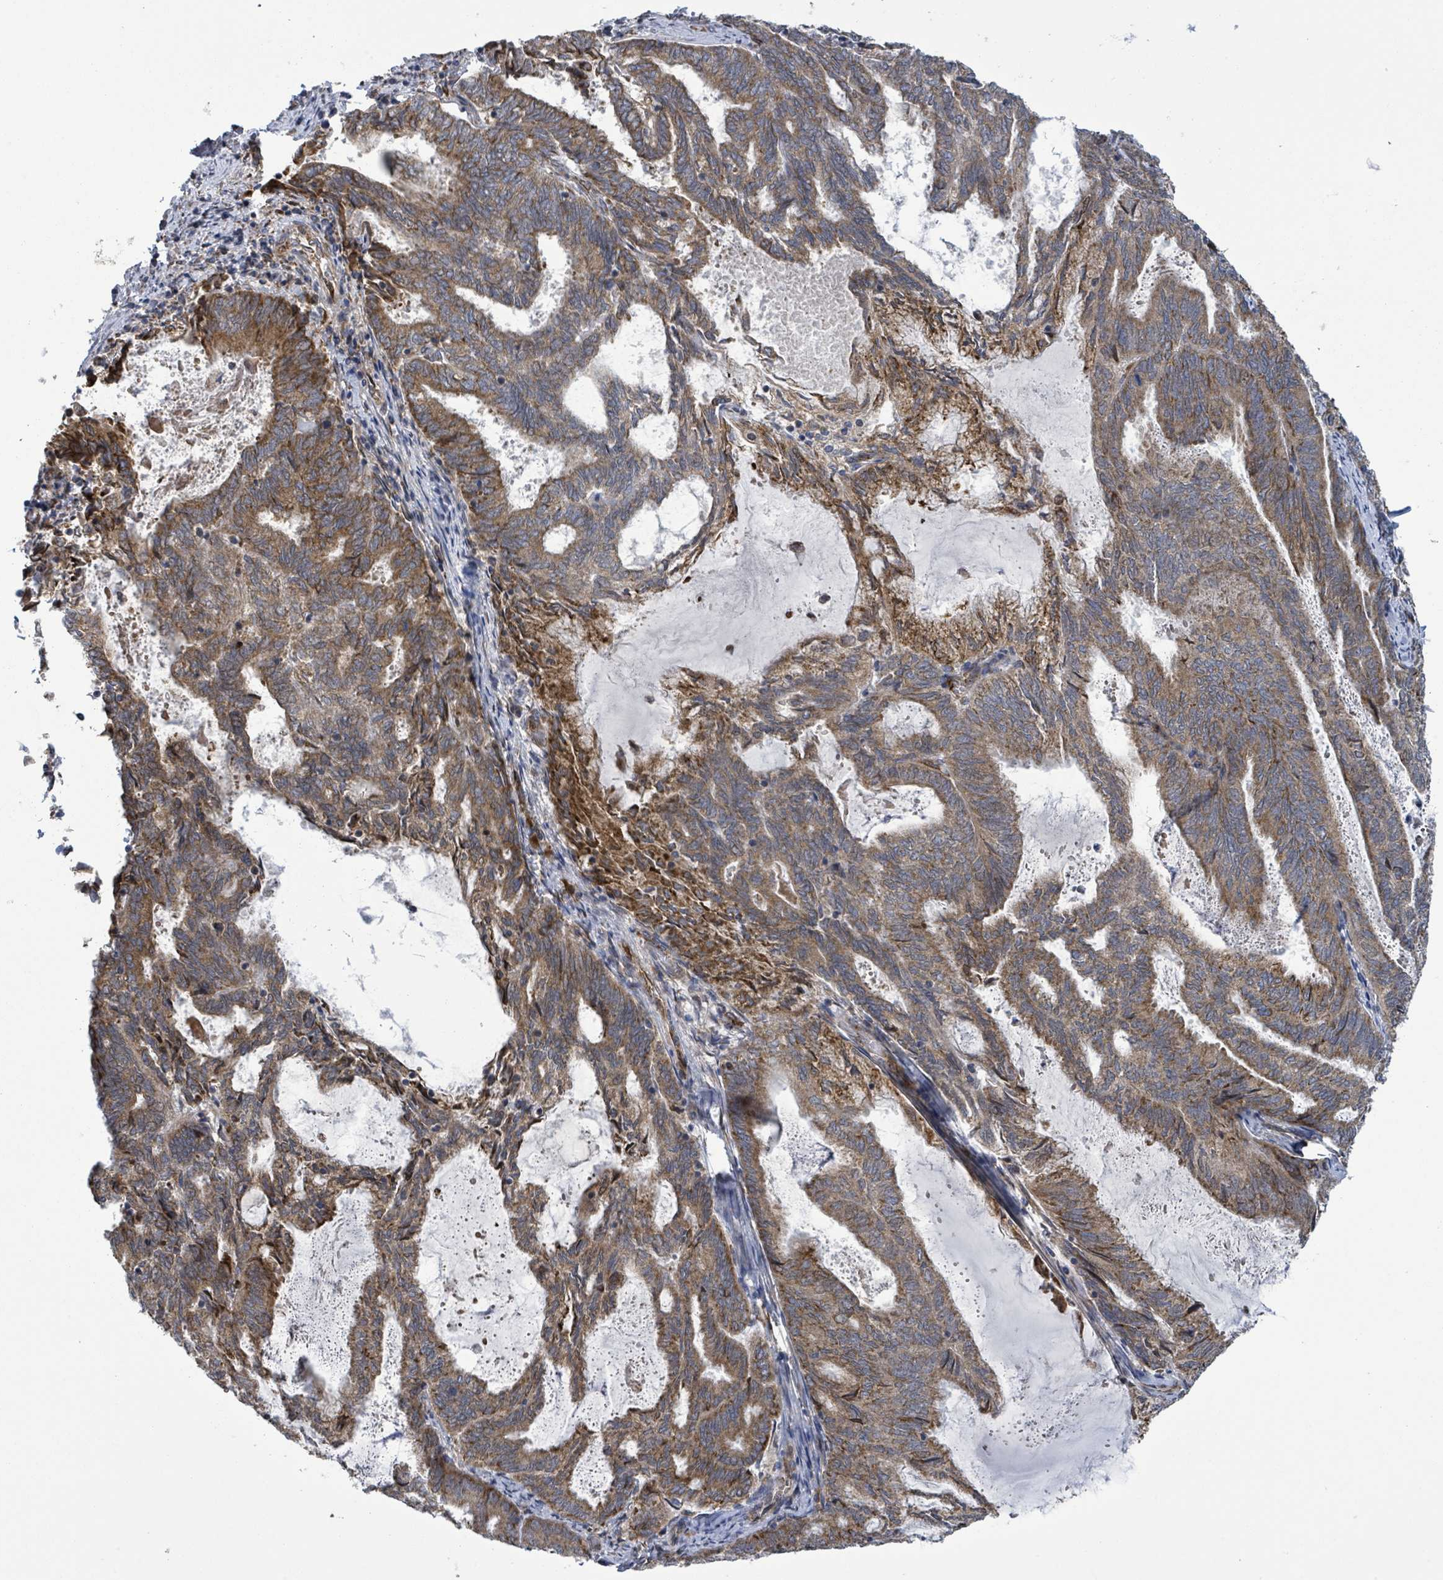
{"staining": {"intensity": "moderate", "quantity": ">75%", "location": "cytoplasmic/membranous"}, "tissue": "endometrial cancer", "cell_type": "Tumor cells", "image_type": "cancer", "snomed": [{"axis": "morphology", "description": "Adenocarcinoma, NOS"}, {"axis": "topography", "description": "Endometrium"}], "caption": "Endometrial cancer stained with immunohistochemistry displays moderate cytoplasmic/membranous expression in approximately >75% of tumor cells.", "gene": "NOMO1", "patient": {"sex": "female", "age": 80}}